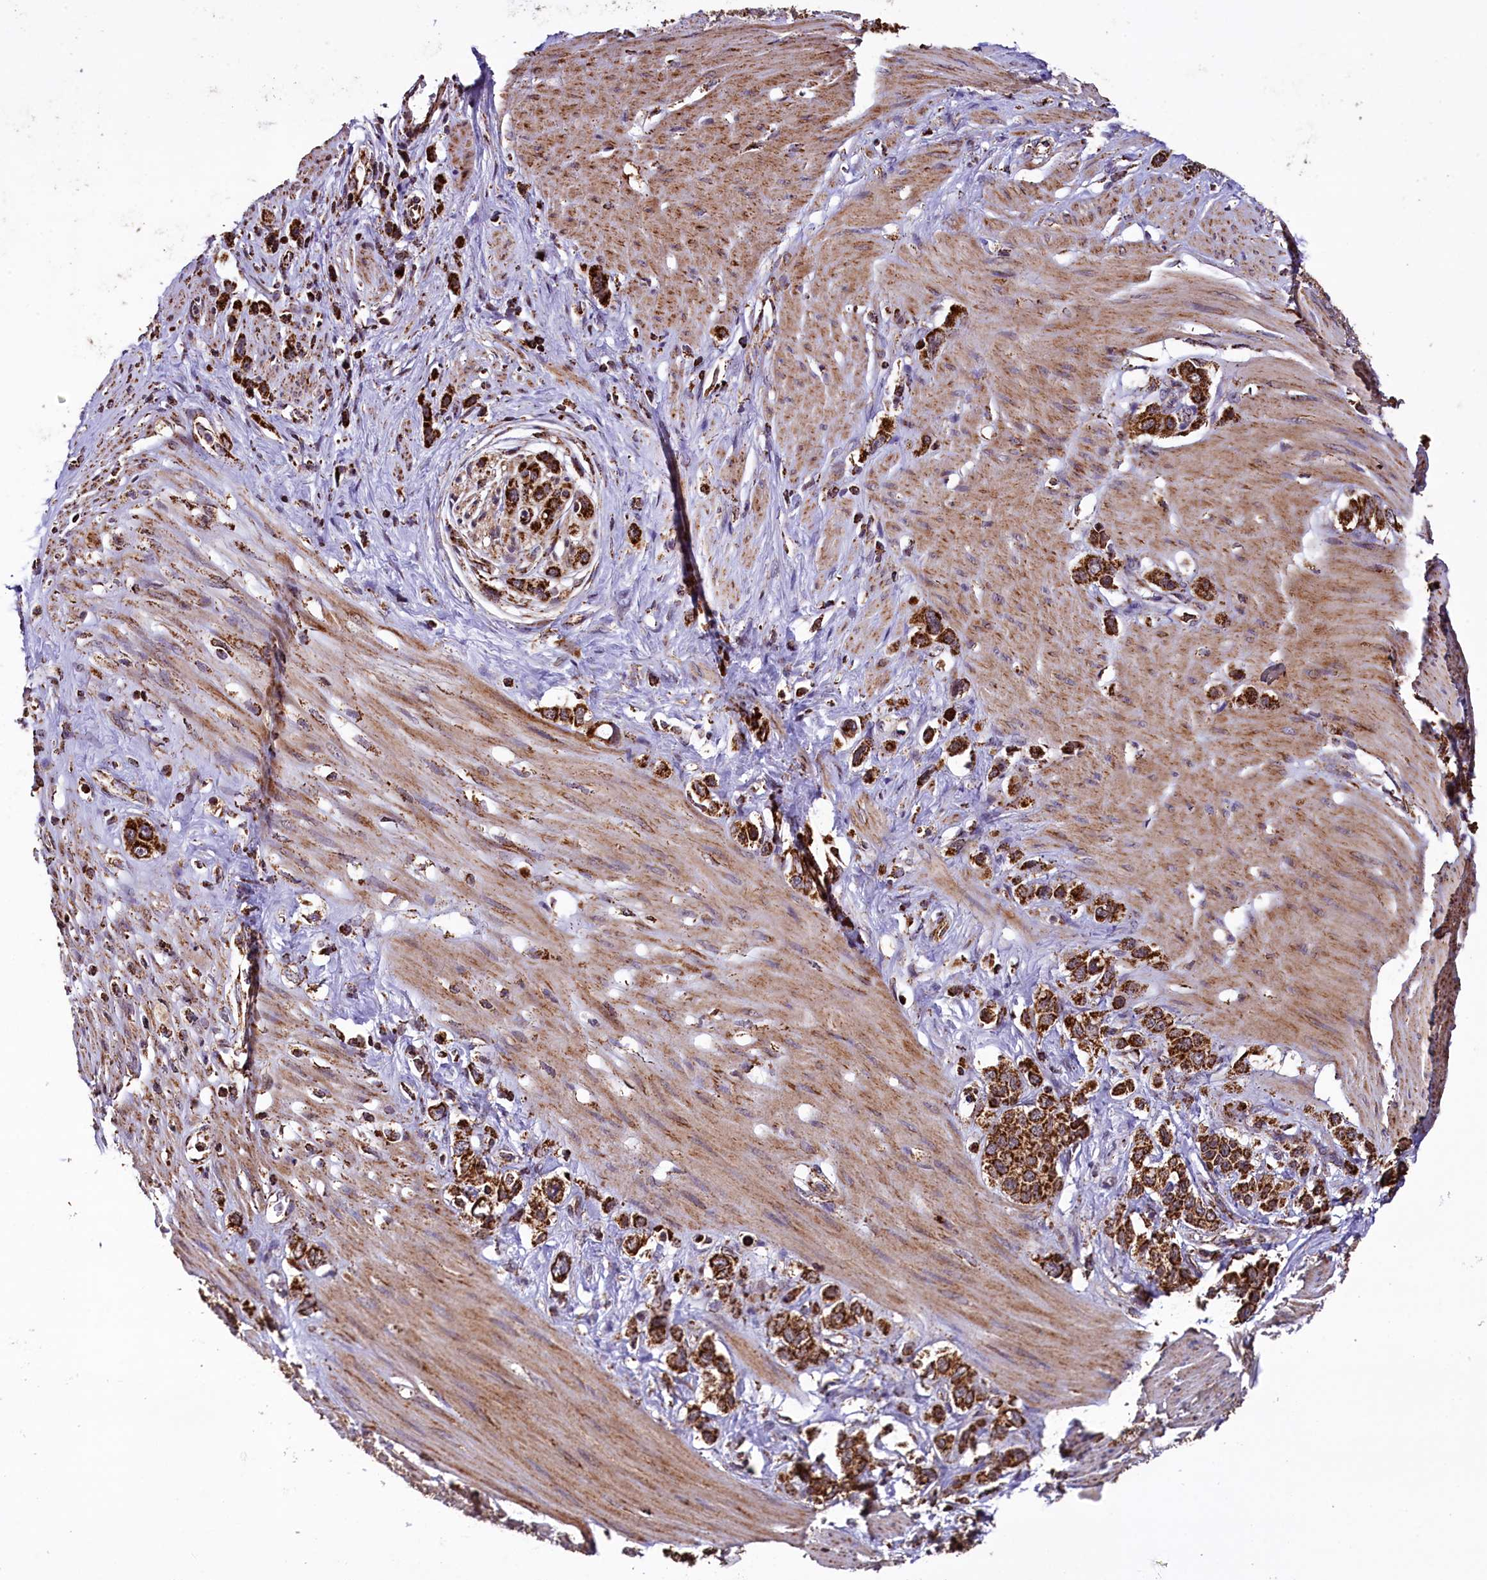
{"staining": {"intensity": "strong", "quantity": ">75%", "location": "cytoplasmic/membranous"}, "tissue": "stomach cancer", "cell_type": "Tumor cells", "image_type": "cancer", "snomed": [{"axis": "morphology", "description": "Adenocarcinoma, NOS"}, {"axis": "morphology", "description": "Adenocarcinoma, High grade"}, {"axis": "topography", "description": "Stomach, upper"}, {"axis": "topography", "description": "Stomach, lower"}], "caption": "Stomach cancer (adenocarcinoma) stained with a protein marker displays strong staining in tumor cells.", "gene": "KLC2", "patient": {"sex": "female", "age": 65}}